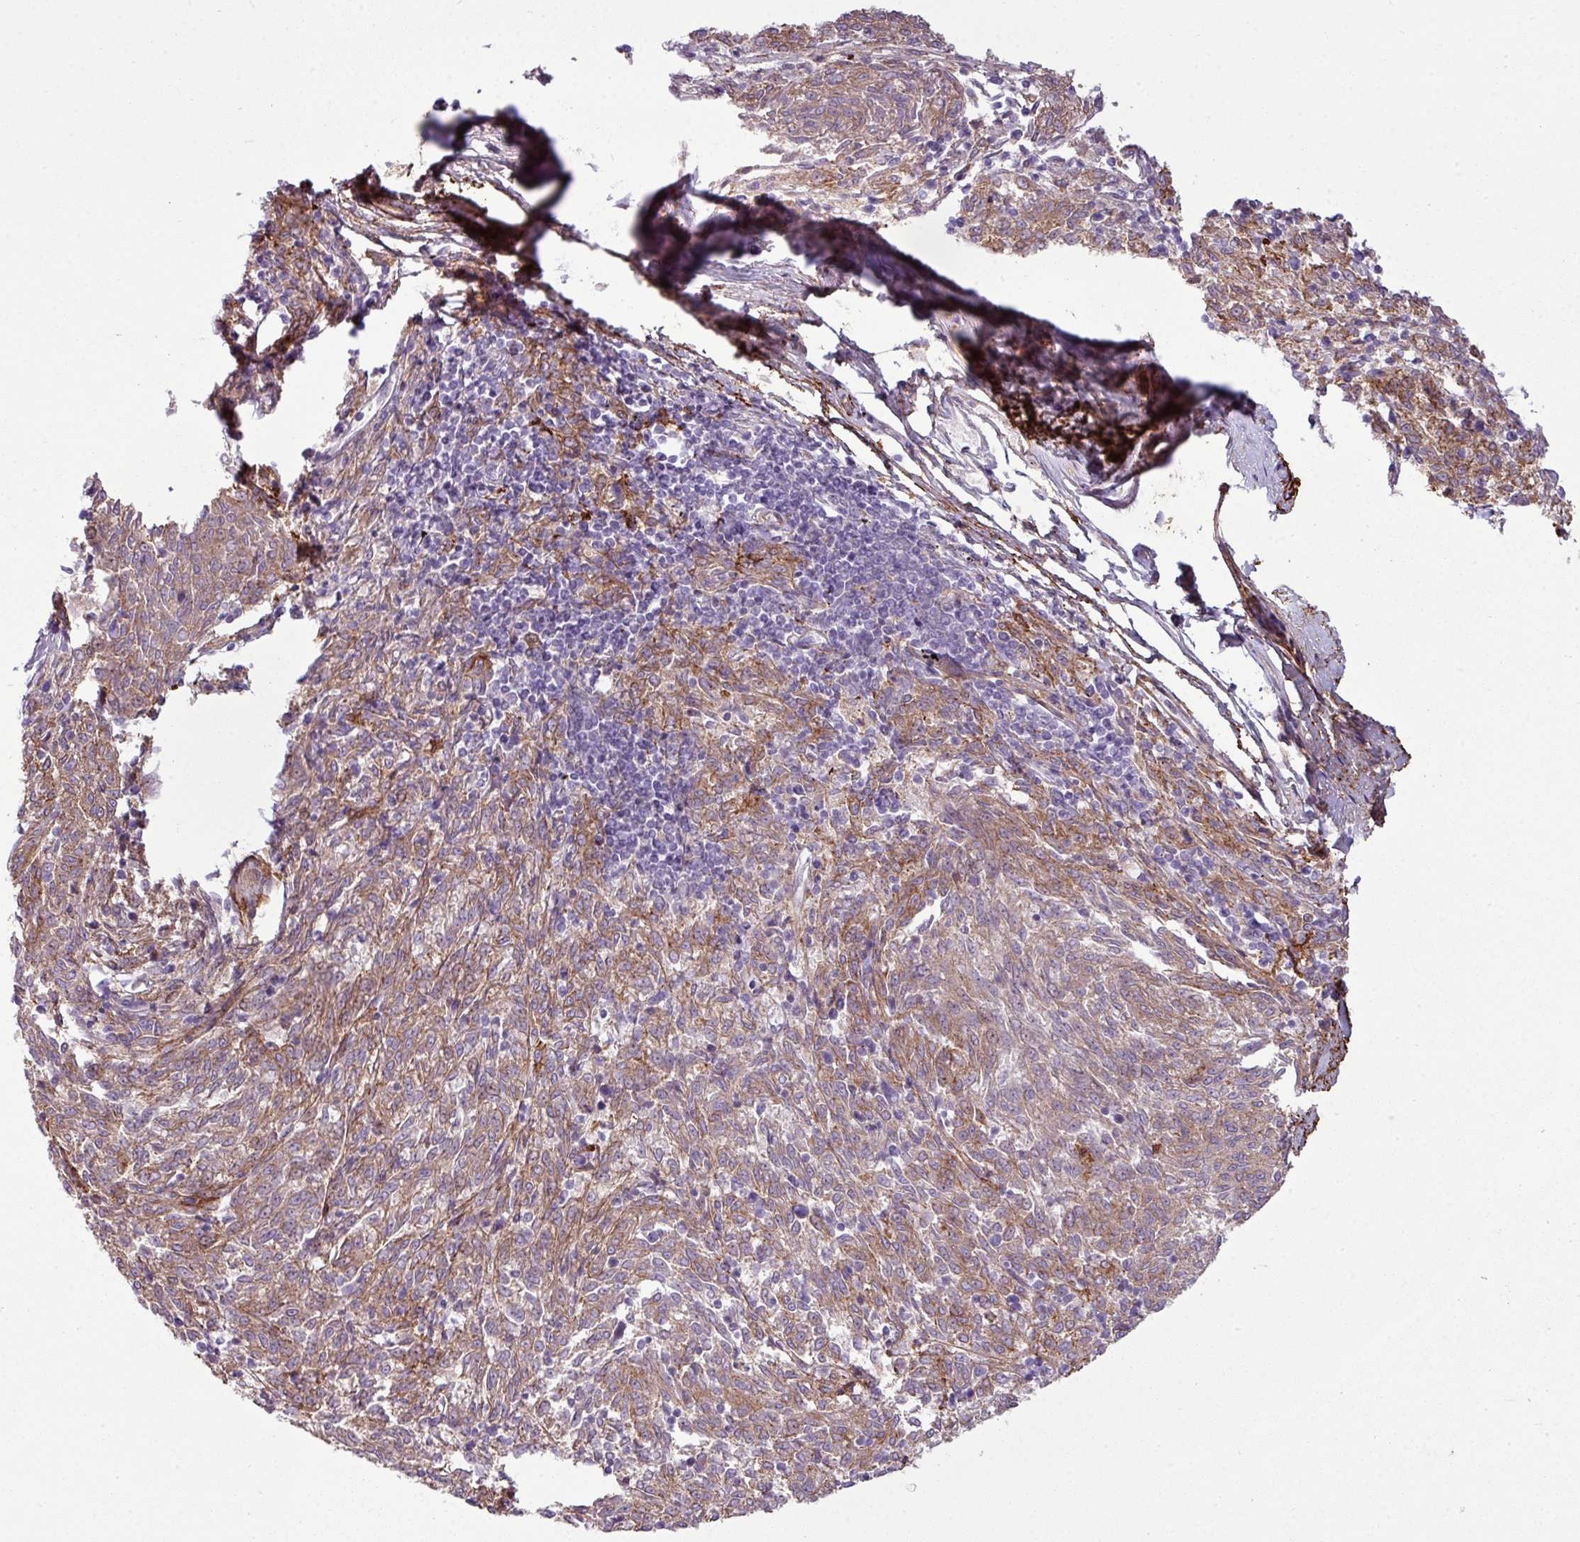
{"staining": {"intensity": "weak", "quantity": "25%-75%", "location": "cytoplasmic/membranous"}, "tissue": "melanoma", "cell_type": "Tumor cells", "image_type": "cancer", "snomed": [{"axis": "morphology", "description": "Malignant melanoma, NOS"}, {"axis": "topography", "description": "Skin"}], "caption": "The immunohistochemical stain shows weak cytoplasmic/membranous expression in tumor cells of melanoma tissue. (DAB (3,3'-diaminobenzidine) IHC with brightfield microscopy, high magnification).", "gene": "COL8A1", "patient": {"sex": "female", "age": 72}}